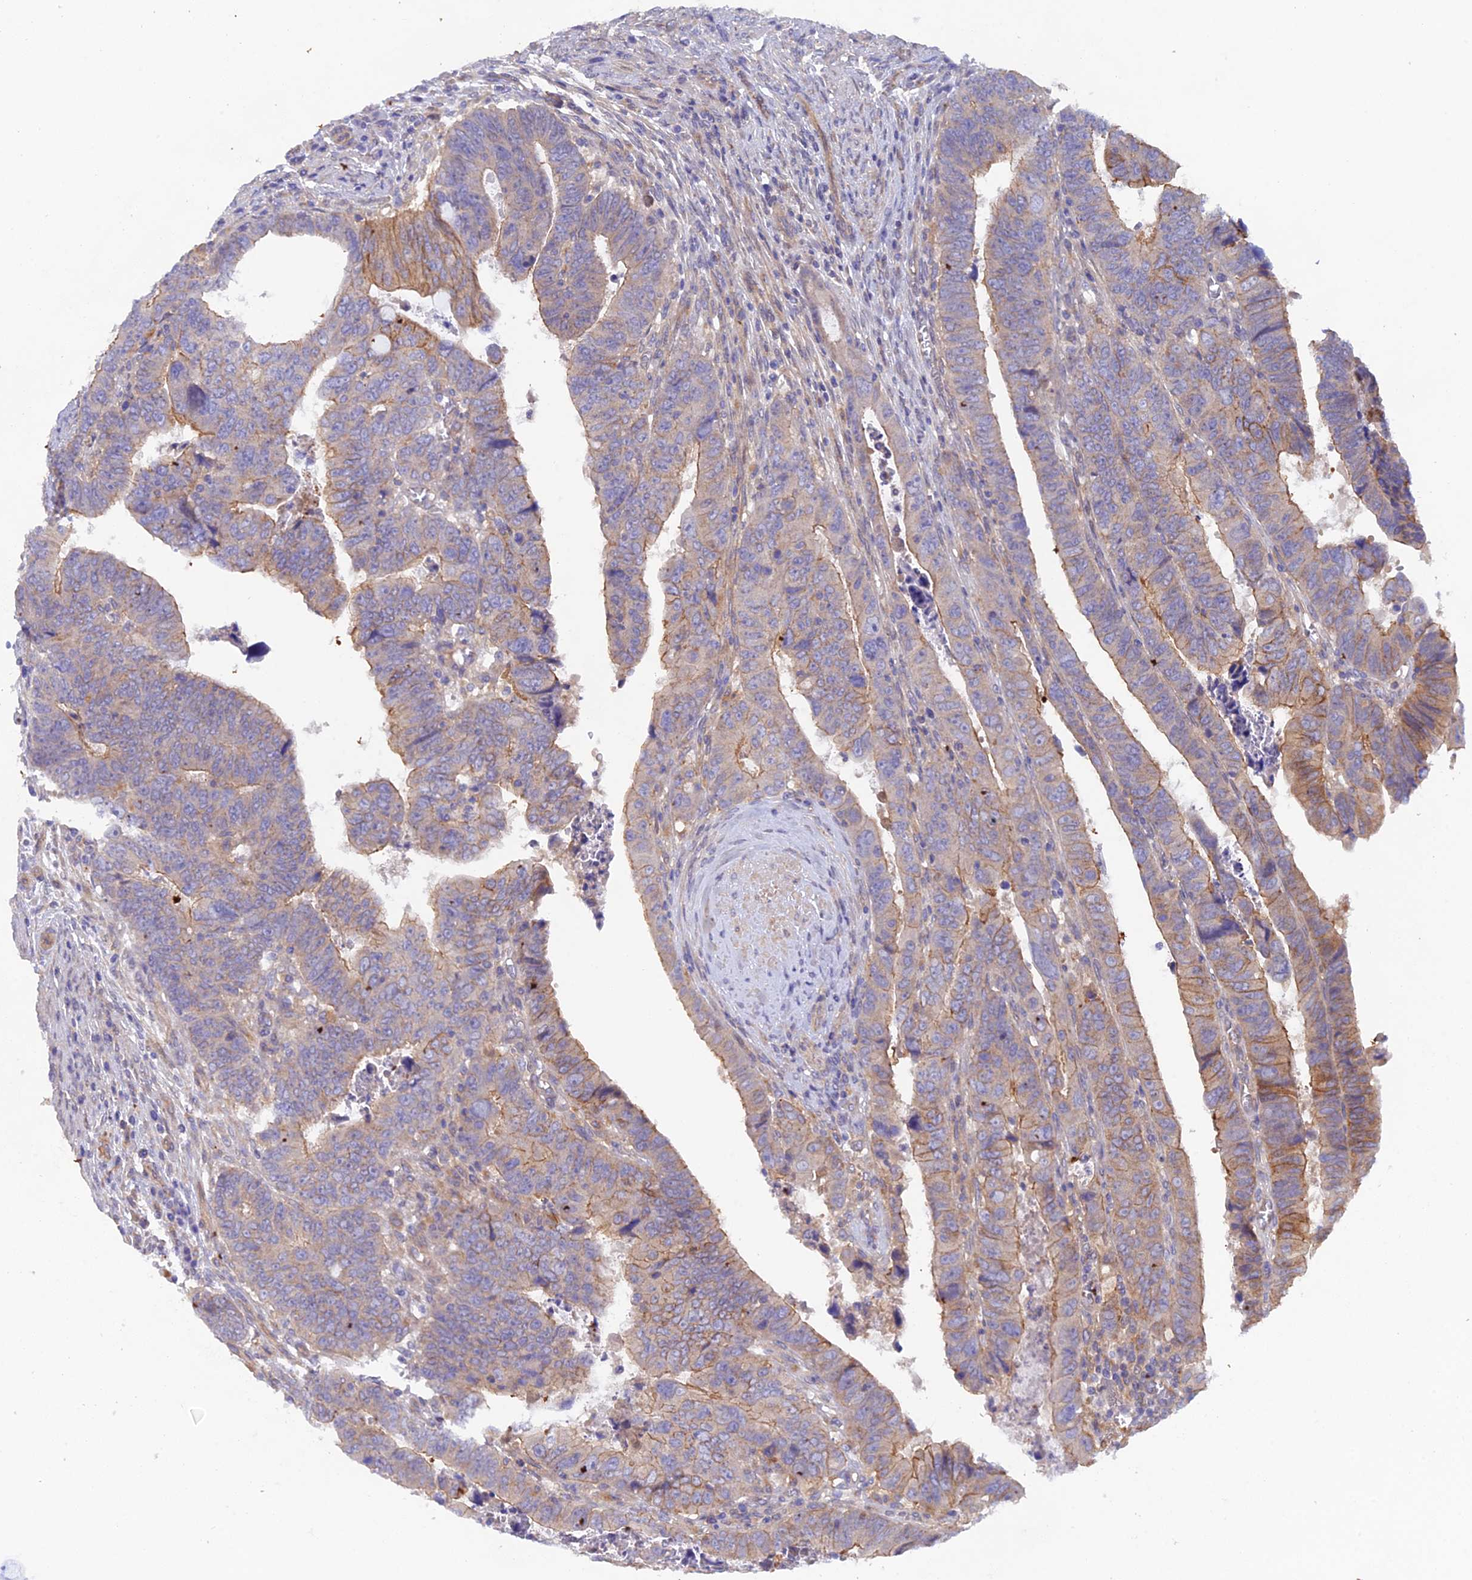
{"staining": {"intensity": "moderate", "quantity": "<25%", "location": "cytoplasmic/membranous"}, "tissue": "colorectal cancer", "cell_type": "Tumor cells", "image_type": "cancer", "snomed": [{"axis": "morphology", "description": "Normal tissue, NOS"}, {"axis": "morphology", "description": "Adenocarcinoma, NOS"}, {"axis": "topography", "description": "Rectum"}], "caption": "Adenocarcinoma (colorectal) tissue displays moderate cytoplasmic/membranous staining in about <25% of tumor cells, visualized by immunohistochemistry.", "gene": "FZR1", "patient": {"sex": "female", "age": 65}}